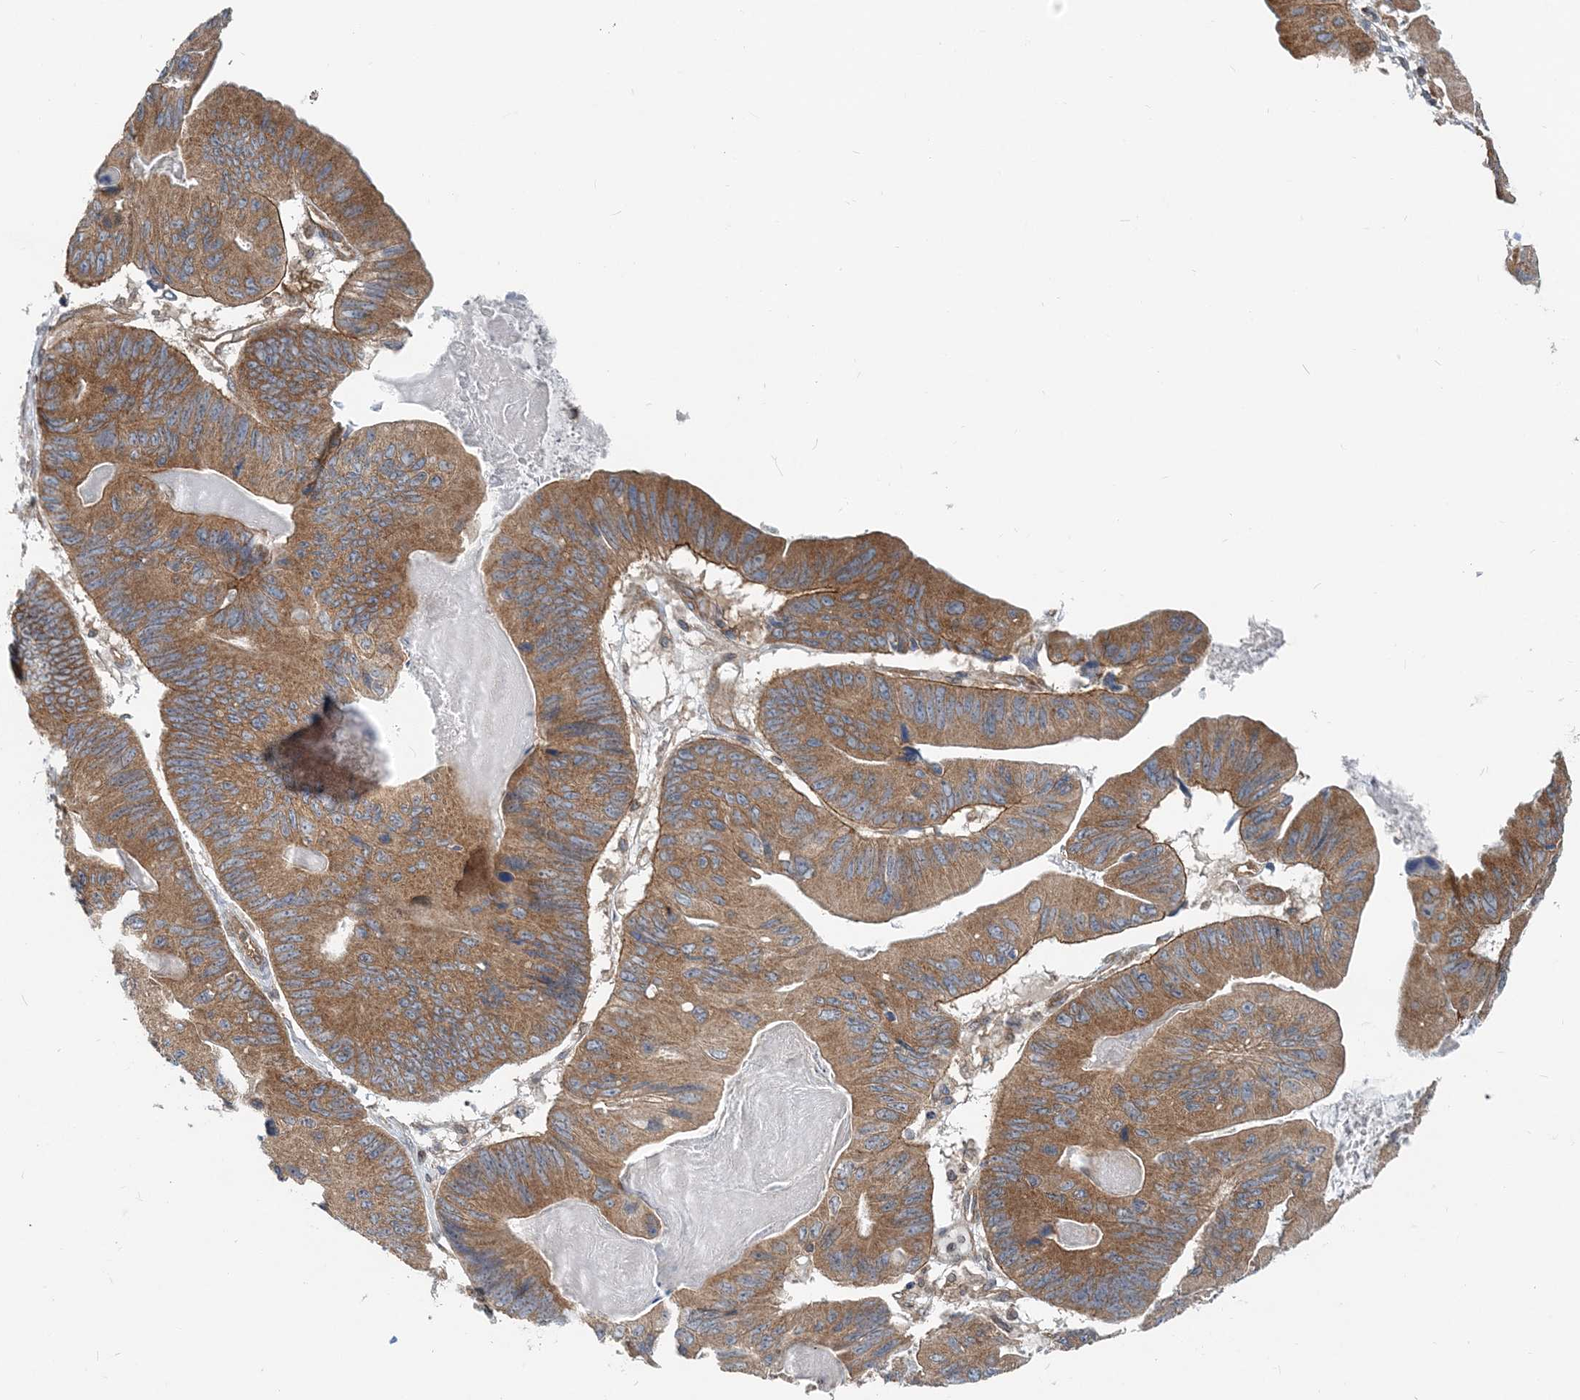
{"staining": {"intensity": "moderate", "quantity": ">75%", "location": "cytoplasmic/membranous"}, "tissue": "ovarian cancer", "cell_type": "Tumor cells", "image_type": "cancer", "snomed": [{"axis": "morphology", "description": "Cystadenocarcinoma, mucinous, NOS"}, {"axis": "topography", "description": "Ovary"}], "caption": "There is medium levels of moderate cytoplasmic/membranous positivity in tumor cells of ovarian cancer (mucinous cystadenocarcinoma), as demonstrated by immunohistochemical staining (brown color).", "gene": "MOB4", "patient": {"sex": "female", "age": 61}}